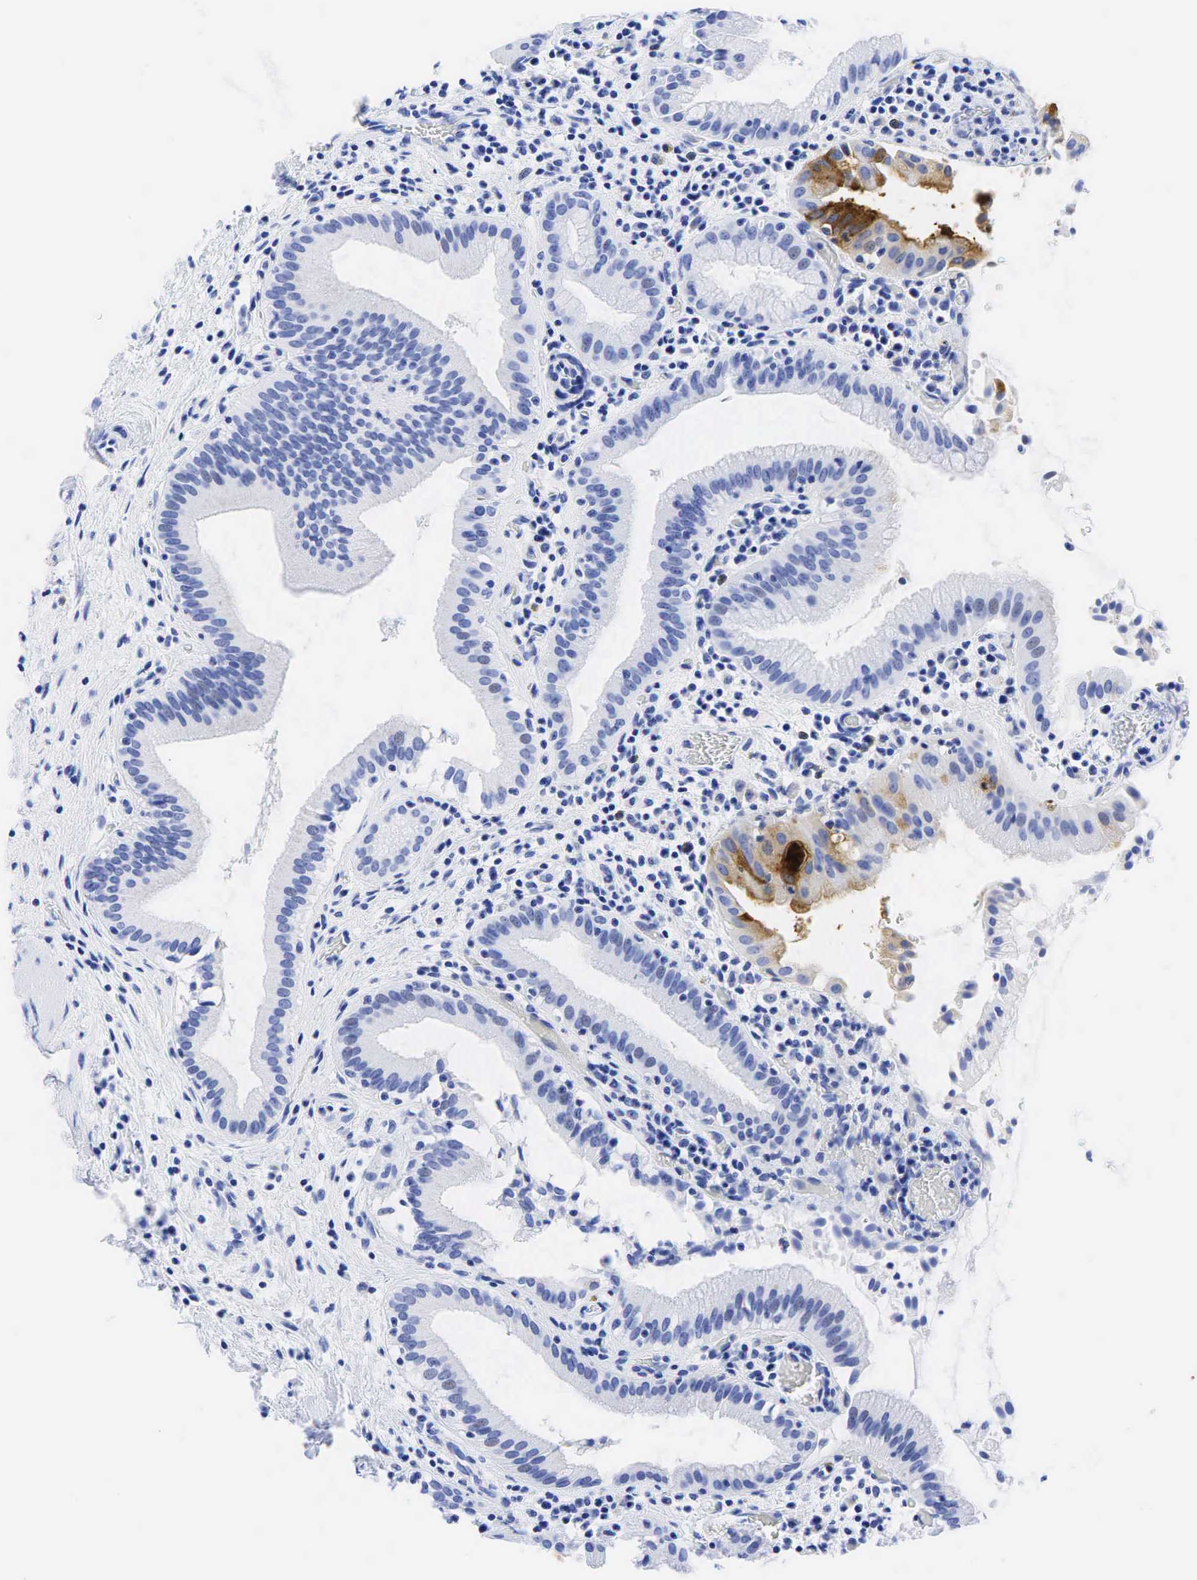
{"staining": {"intensity": "moderate", "quantity": "<25%", "location": "cytoplasmic/membranous"}, "tissue": "gallbladder", "cell_type": "Glandular cells", "image_type": "normal", "snomed": [{"axis": "morphology", "description": "Normal tissue, NOS"}, {"axis": "topography", "description": "Gallbladder"}], "caption": "About <25% of glandular cells in benign human gallbladder reveal moderate cytoplasmic/membranous protein positivity as visualized by brown immunohistochemical staining.", "gene": "CEACAM5", "patient": {"sex": "male", "age": 73}}